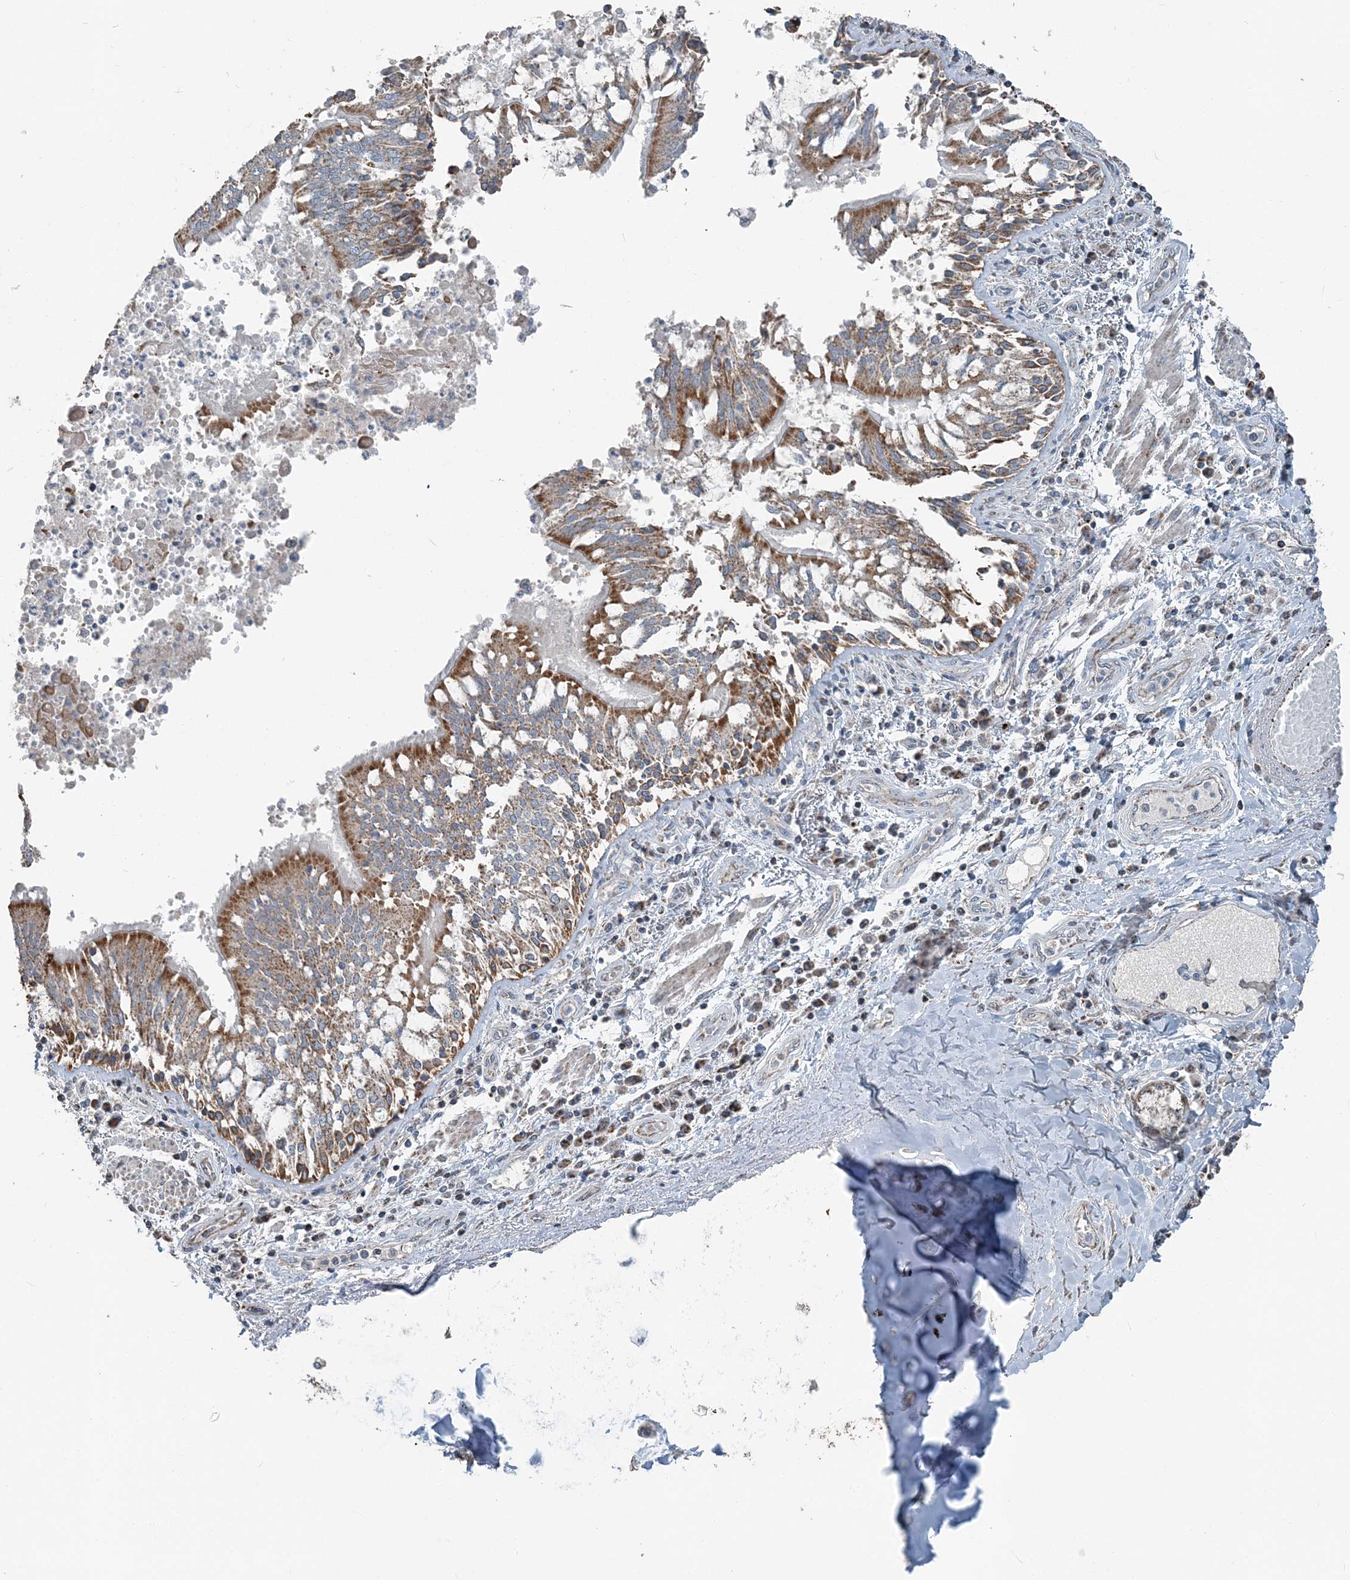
{"staining": {"intensity": "weak", "quantity": ">75%", "location": "cytoplasmic/membranous"}, "tissue": "adipose tissue", "cell_type": "Adipocytes", "image_type": "normal", "snomed": [{"axis": "morphology", "description": "Normal tissue, NOS"}, {"axis": "topography", "description": "Cartilage tissue"}, {"axis": "topography", "description": "Bronchus"}, {"axis": "topography", "description": "Lung"}, {"axis": "topography", "description": "Peripheral nerve tissue"}], "caption": "Immunohistochemical staining of unremarkable human adipose tissue displays weak cytoplasmic/membranous protein positivity in about >75% of adipocytes.", "gene": "SUCLG1", "patient": {"sex": "female", "age": 49}}